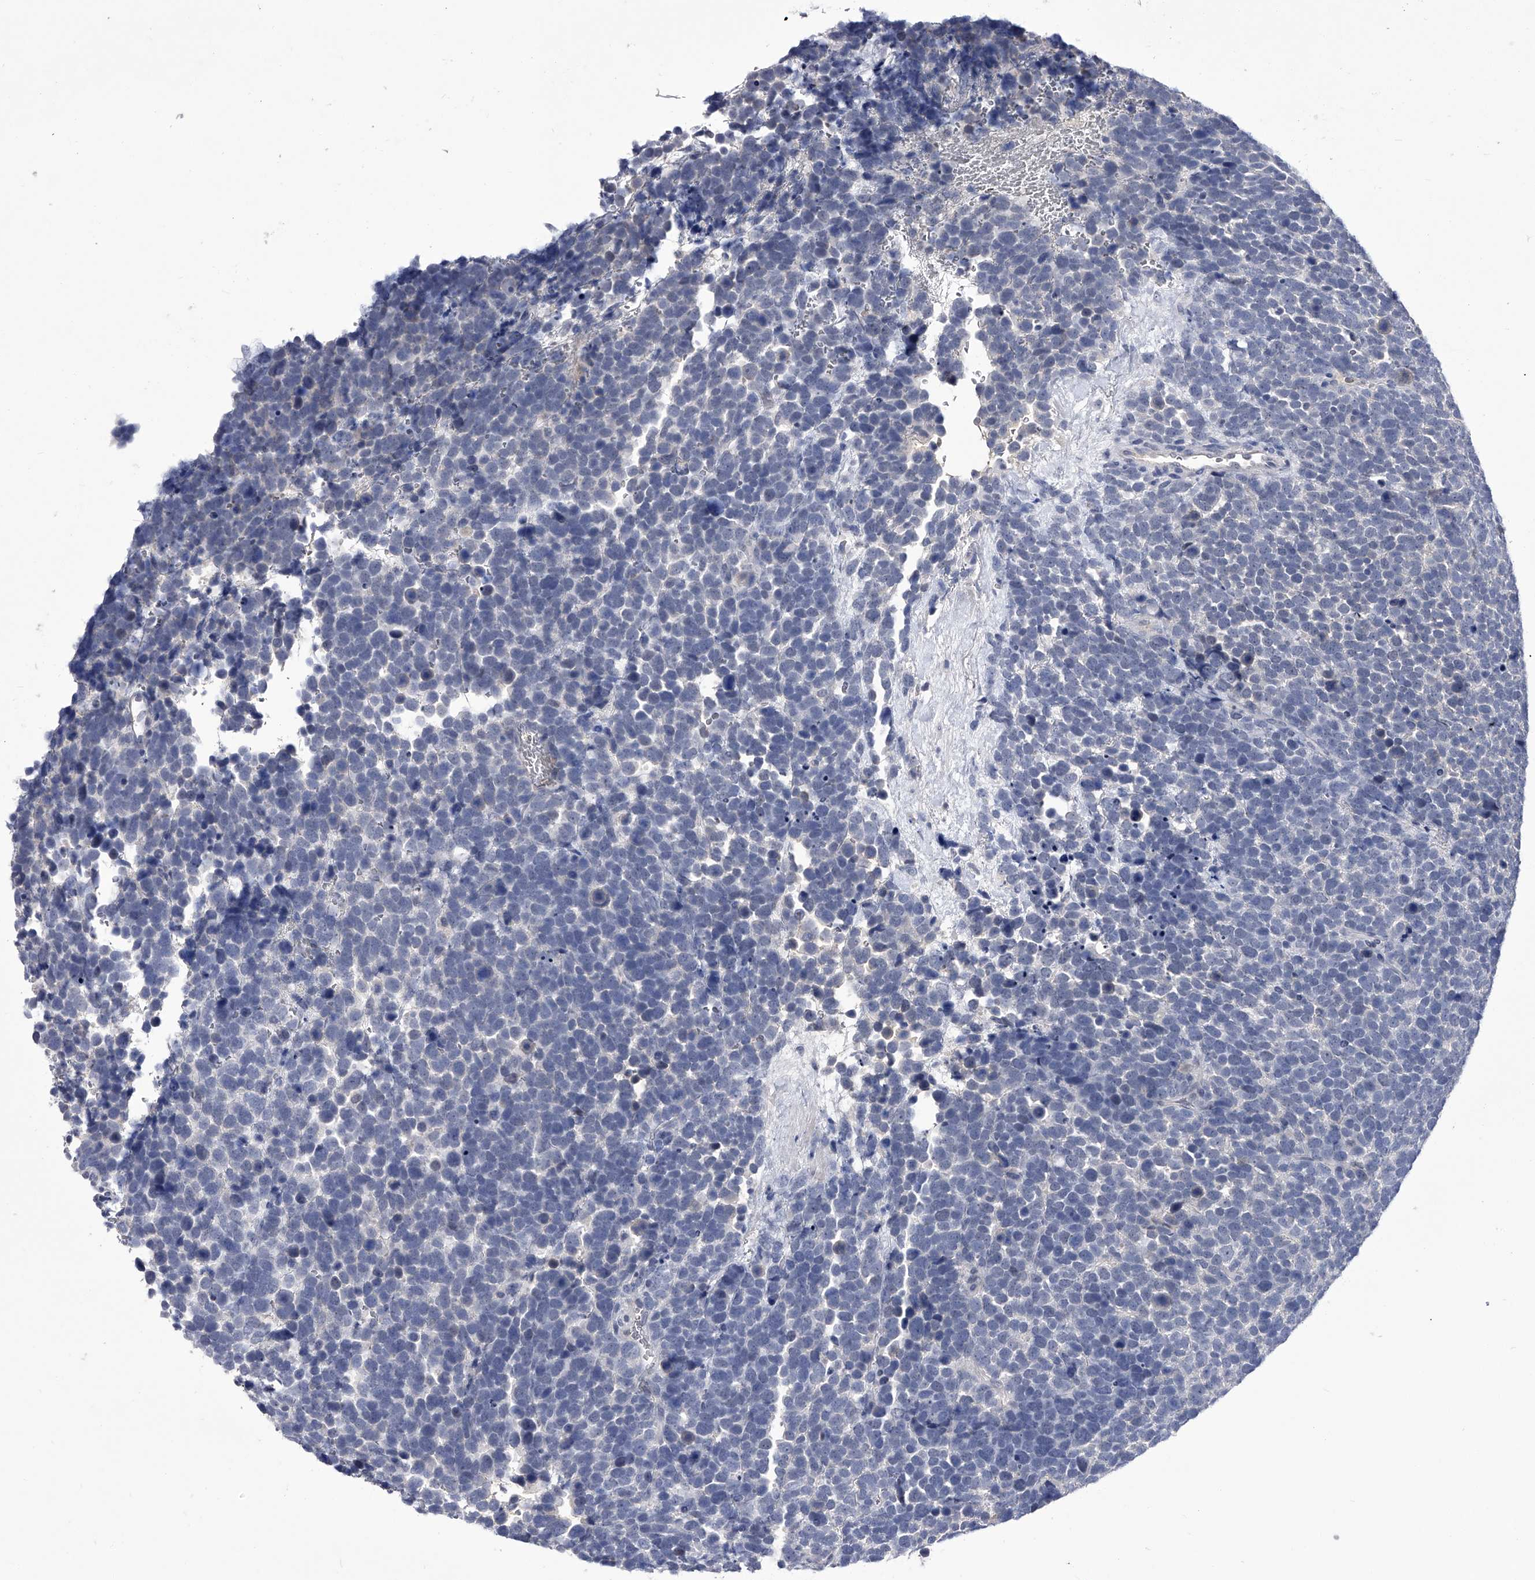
{"staining": {"intensity": "negative", "quantity": "none", "location": "none"}, "tissue": "urothelial cancer", "cell_type": "Tumor cells", "image_type": "cancer", "snomed": [{"axis": "morphology", "description": "Urothelial carcinoma, High grade"}, {"axis": "topography", "description": "Urinary bladder"}], "caption": "There is no significant positivity in tumor cells of urothelial cancer.", "gene": "CRISP2", "patient": {"sex": "female", "age": 82}}